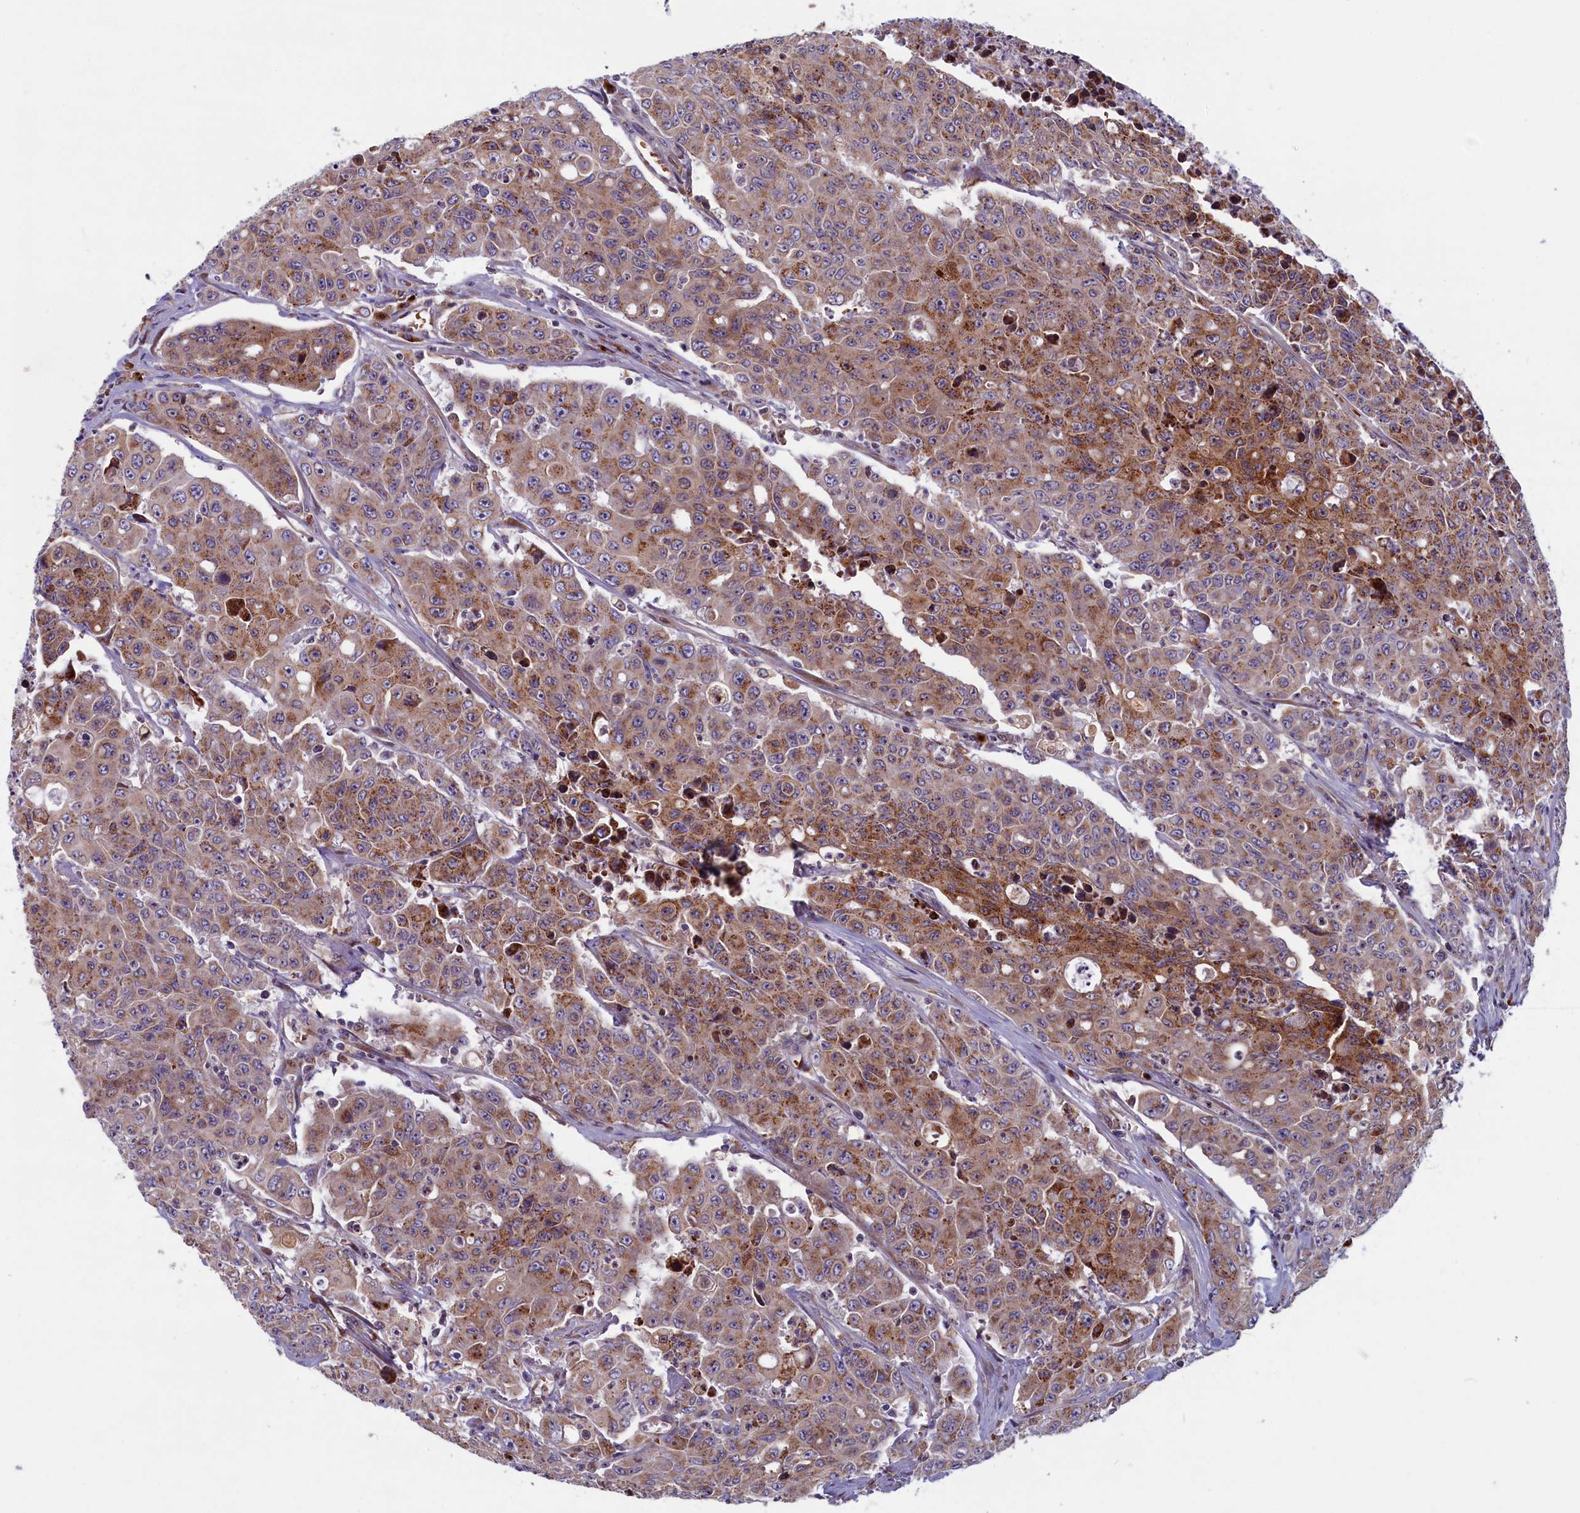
{"staining": {"intensity": "moderate", "quantity": ">75%", "location": "cytoplasmic/membranous"}, "tissue": "colorectal cancer", "cell_type": "Tumor cells", "image_type": "cancer", "snomed": [{"axis": "morphology", "description": "Adenocarcinoma, NOS"}, {"axis": "topography", "description": "Colon"}], "caption": "Immunohistochemical staining of colorectal cancer (adenocarcinoma) shows moderate cytoplasmic/membranous protein positivity in about >75% of tumor cells.", "gene": "BLVRB", "patient": {"sex": "male", "age": 51}}